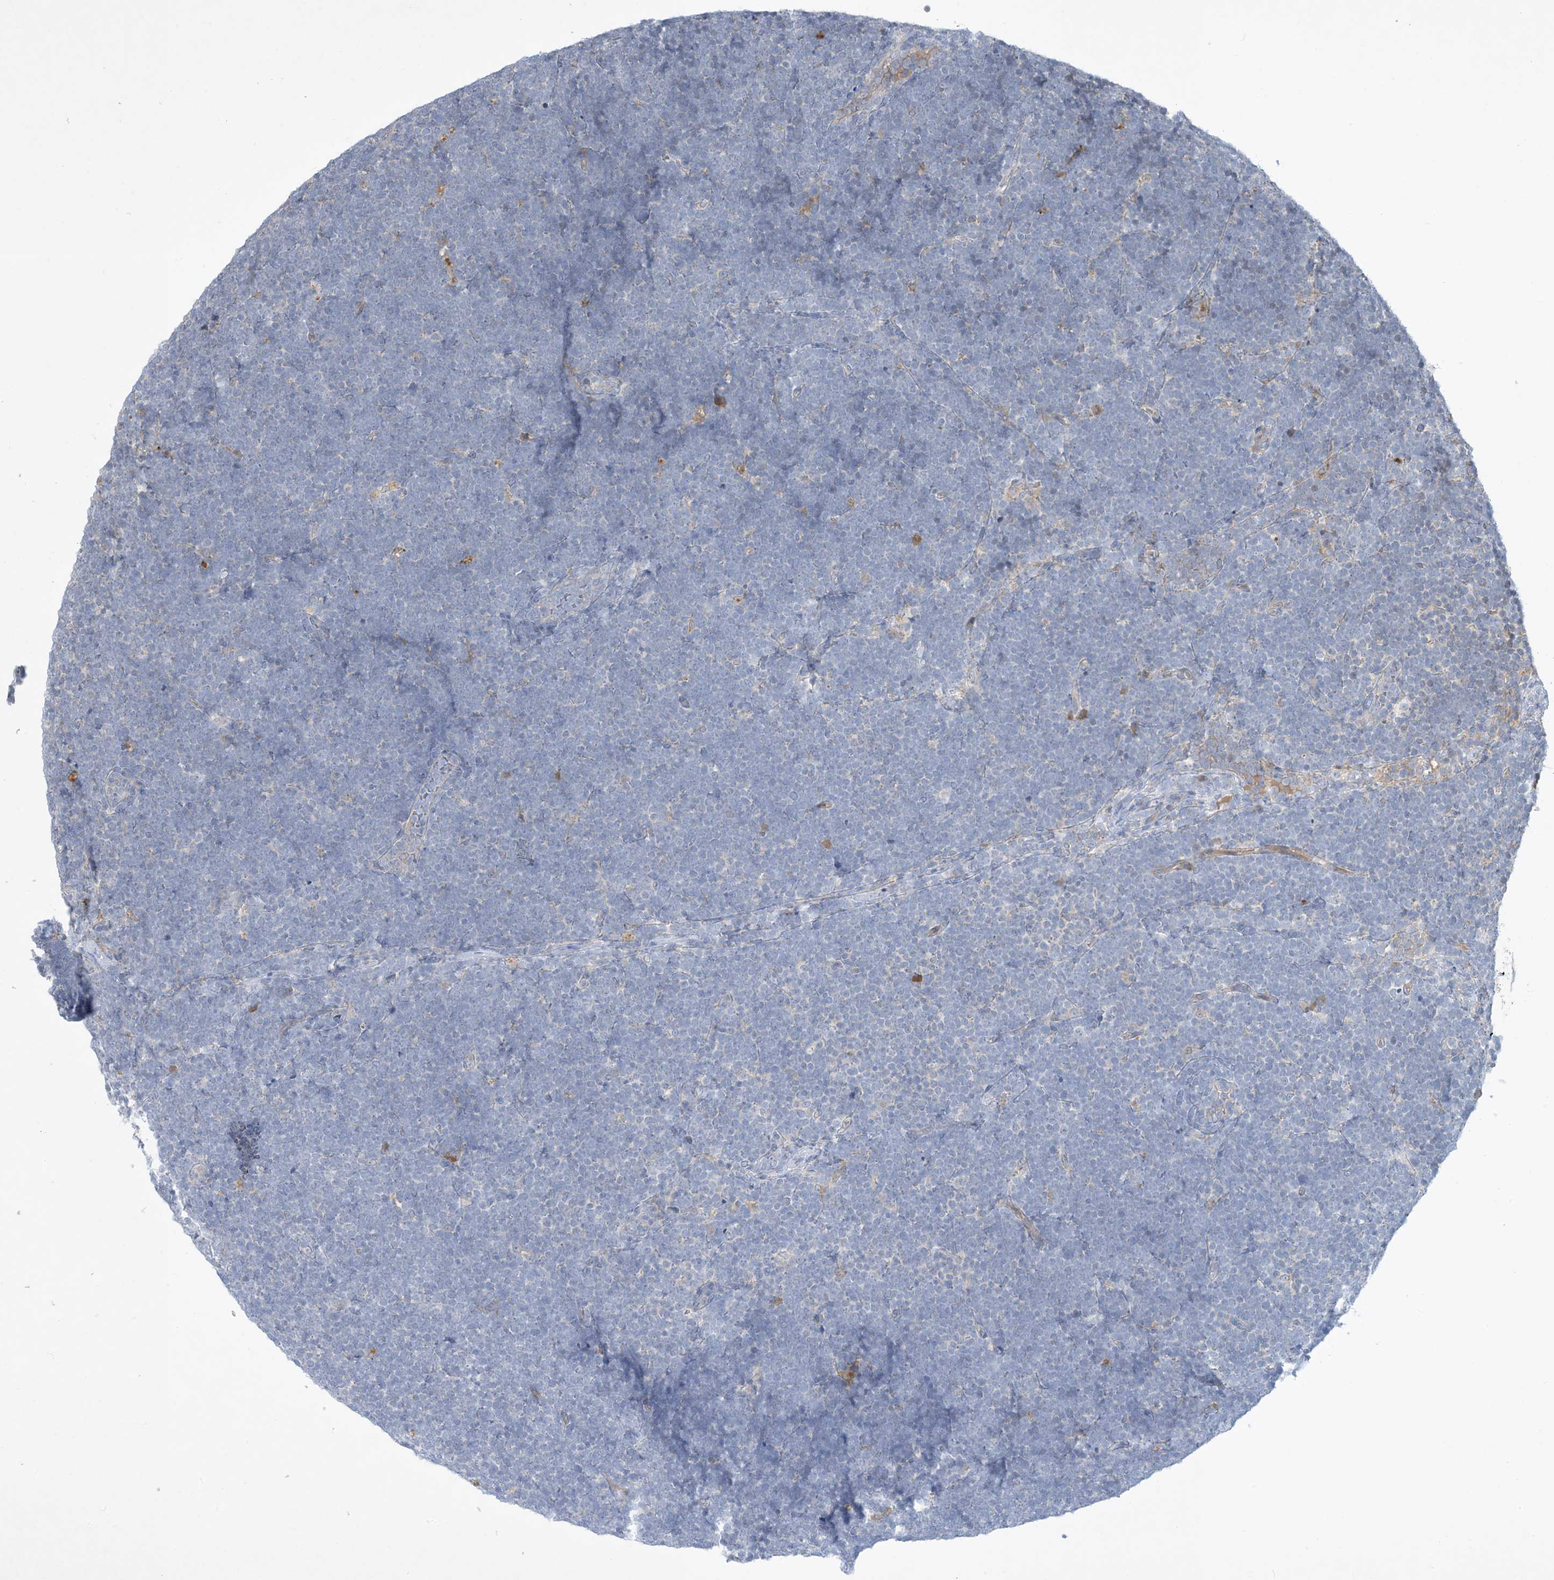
{"staining": {"intensity": "negative", "quantity": "none", "location": "none"}, "tissue": "lymphoma", "cell_type": "Tumor cells", "image_type": "cancer", "snomed": [{"axis": "morphology", "description": "Malignant lymphoma, non-Hodgkin's type, High grade"}, {"axis": "topography", "description": "Lymph node"}], "caption": "Immunohistochemical staining of human lymphoma displays no significant staining in tumor cells.", "gene": "MRPS18A", "patient": {"sex": "male", "age": 13}}